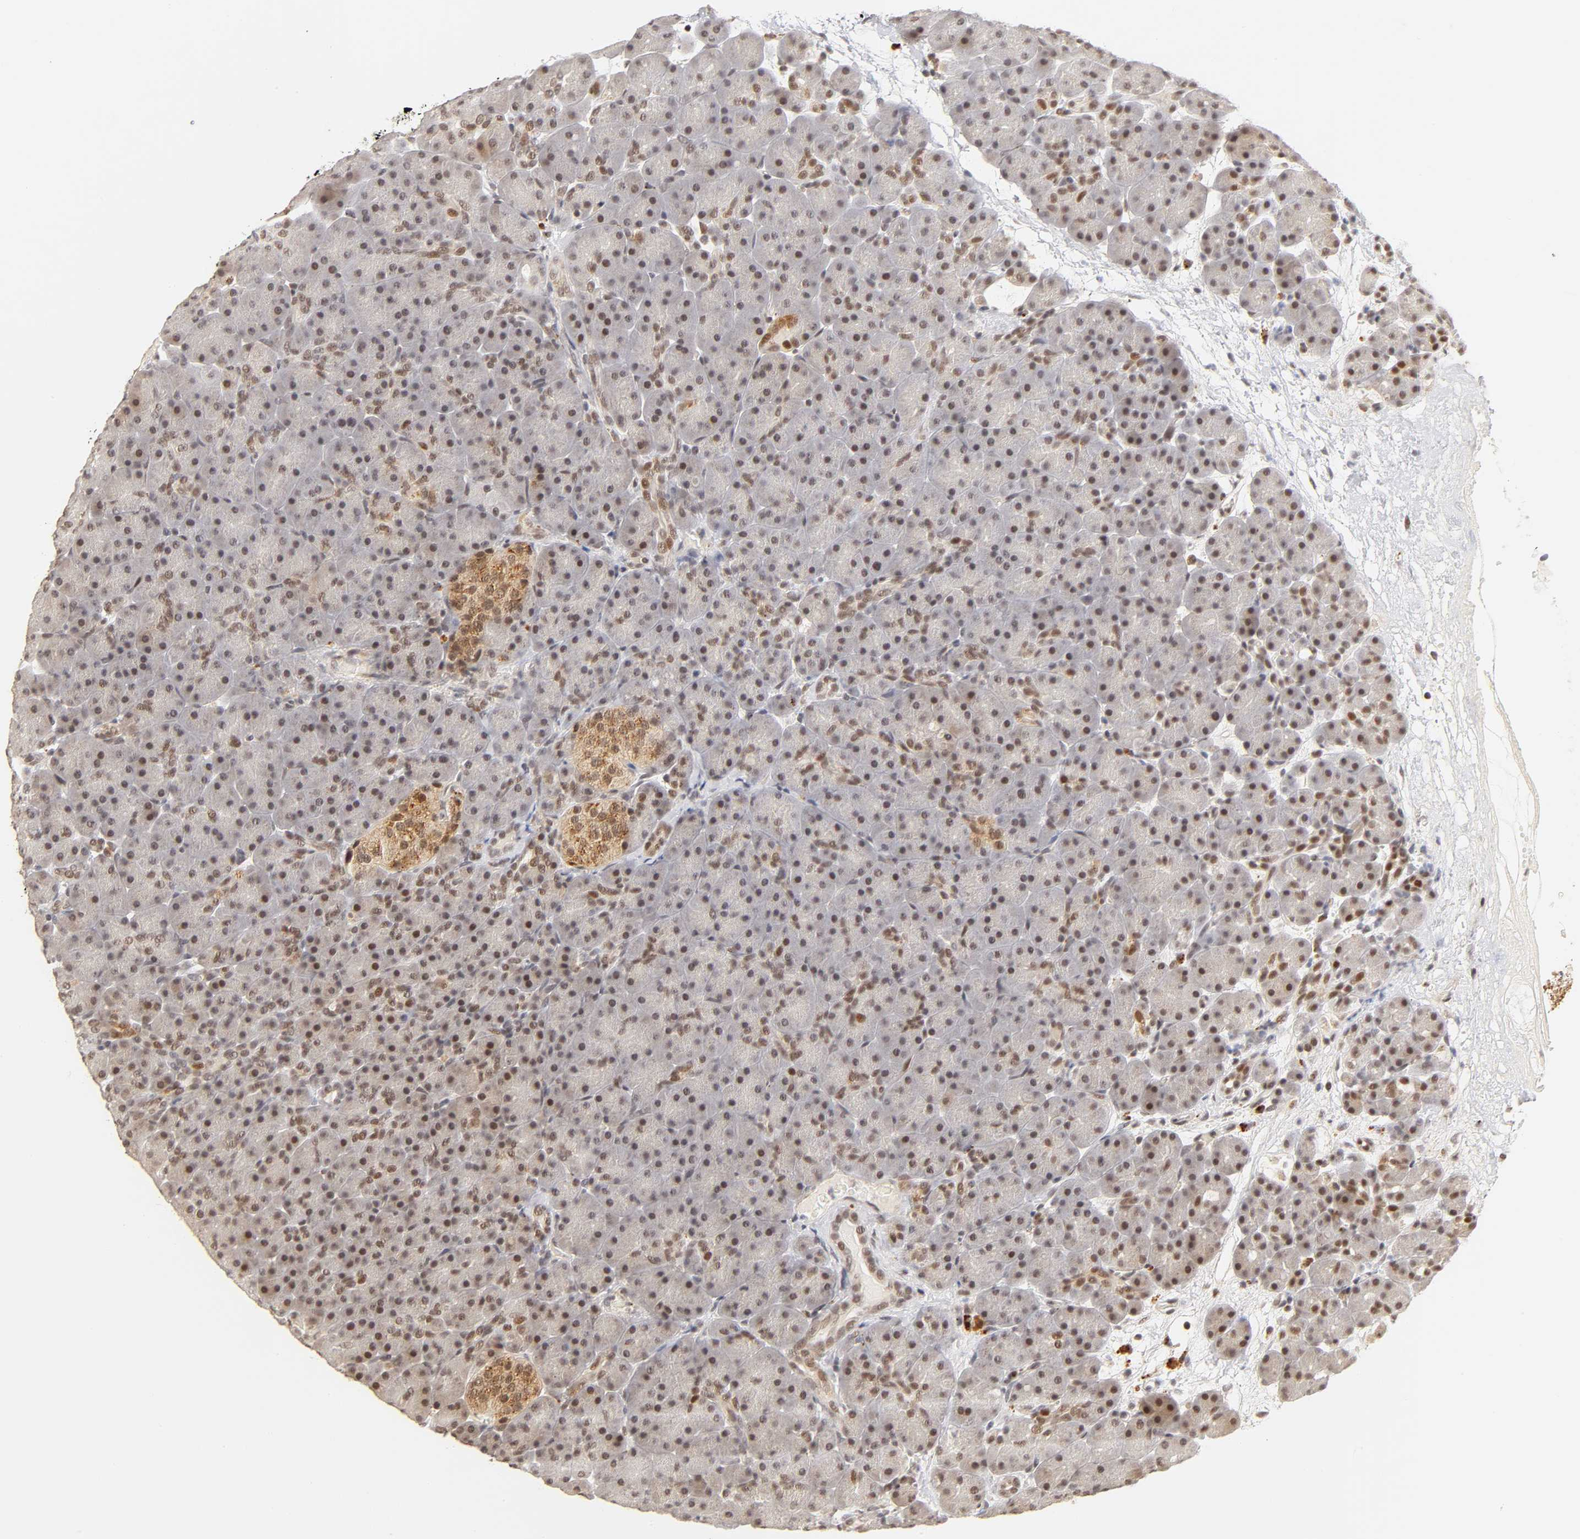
{"staining": {"intensity": "weak", "quantity": ">75%", "location": "nuclear"}, "tissue": "pancreas", "cell_type": "Exocrine glandular cells", "image_type": "normal", "snomed": [{"axis": "morphology", "description": "Normal tissue, NOS"}, {"axis": "topography", "description": "Pancreas"}], "caption": "A brown stain shows weak nuclear expression of a protein in exocrine glandular cells of unremarkable human pancreas. The staining was performed using DAB, with brown indicating positive protein expression. Nuclei are stained blue with hematoxylin.", "gene": "TAF10", "patient": {"sex": "male", "age": 66}}